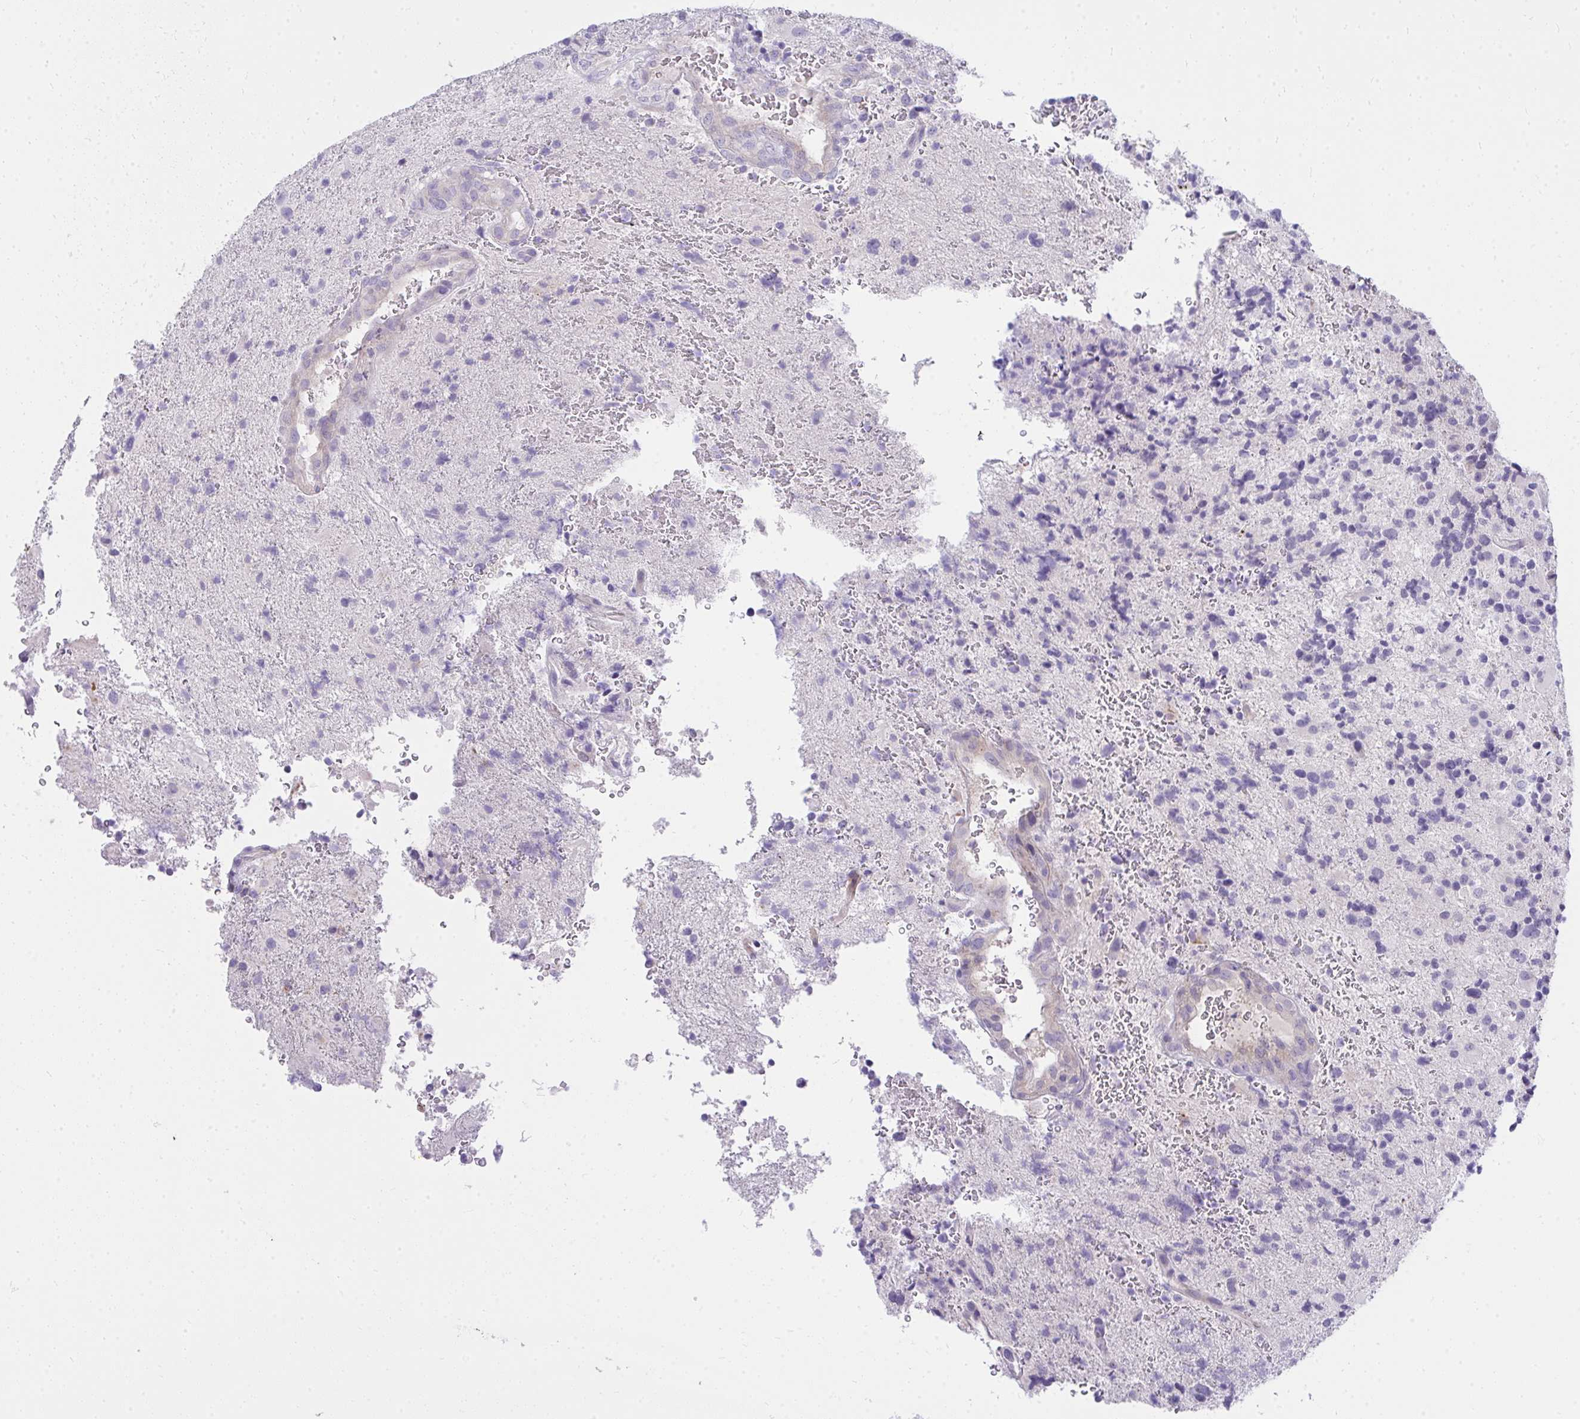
{"staining": {"intensity": "negative", "quantity": "none", "location": "none"}, "tissue": "glioma", "cell_type": "Tumor cells", "image_type": "cancer", "snomed": [{"axis": "morphology", "description": "Glioma, malignant, High grade"}, {"axis": "topography", "description": "Brain"}], "caption": "An immunohistochemistry histopathology image of glioma is shown. There is no staining in tumor cells of glioma.", "gene": "LRRC36", "patient": {"sex": "male", "age": 53}}